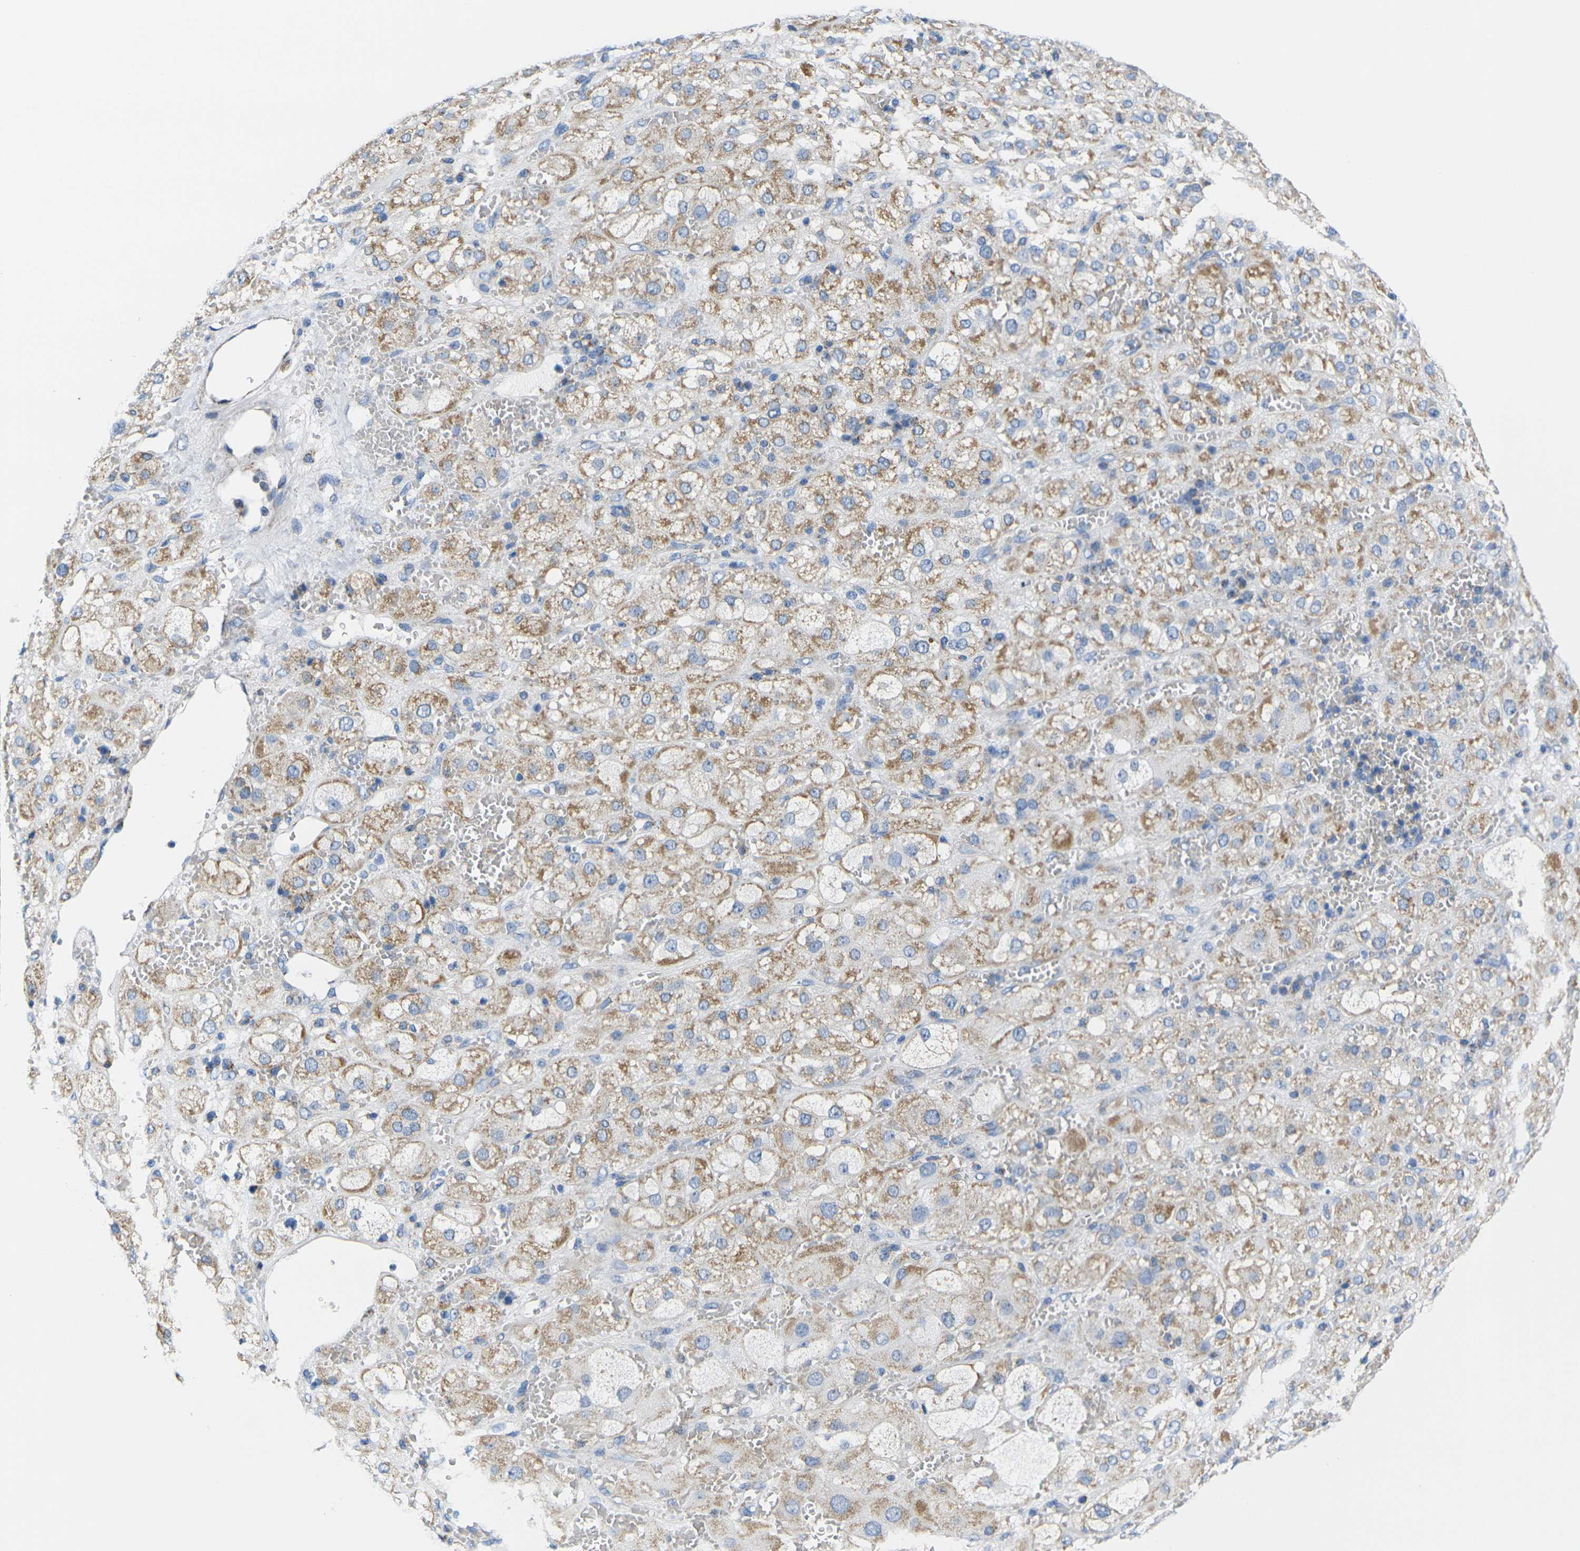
{"staining": {"intensity": "moderate", "quantity": "25%-75%", "location": "cytoplasmic/membranous"}, "tissue": "adrenal gland", "cell_type": "Glandular cells", "image_type": "normal", "snomed": [{"axis": "morphology", "description": "Normal tissue, NOS"}, {"axis": "topography", "description": "Adrenal gland"}], "caption": "Glandular cells reveal medium levels of moderate cytoplasmic/membranous positivity in about 25%-75% of cells in benign adrenal gland.", "gene": "TMEM204", "patient": {"sex": "female", "age": 47}}